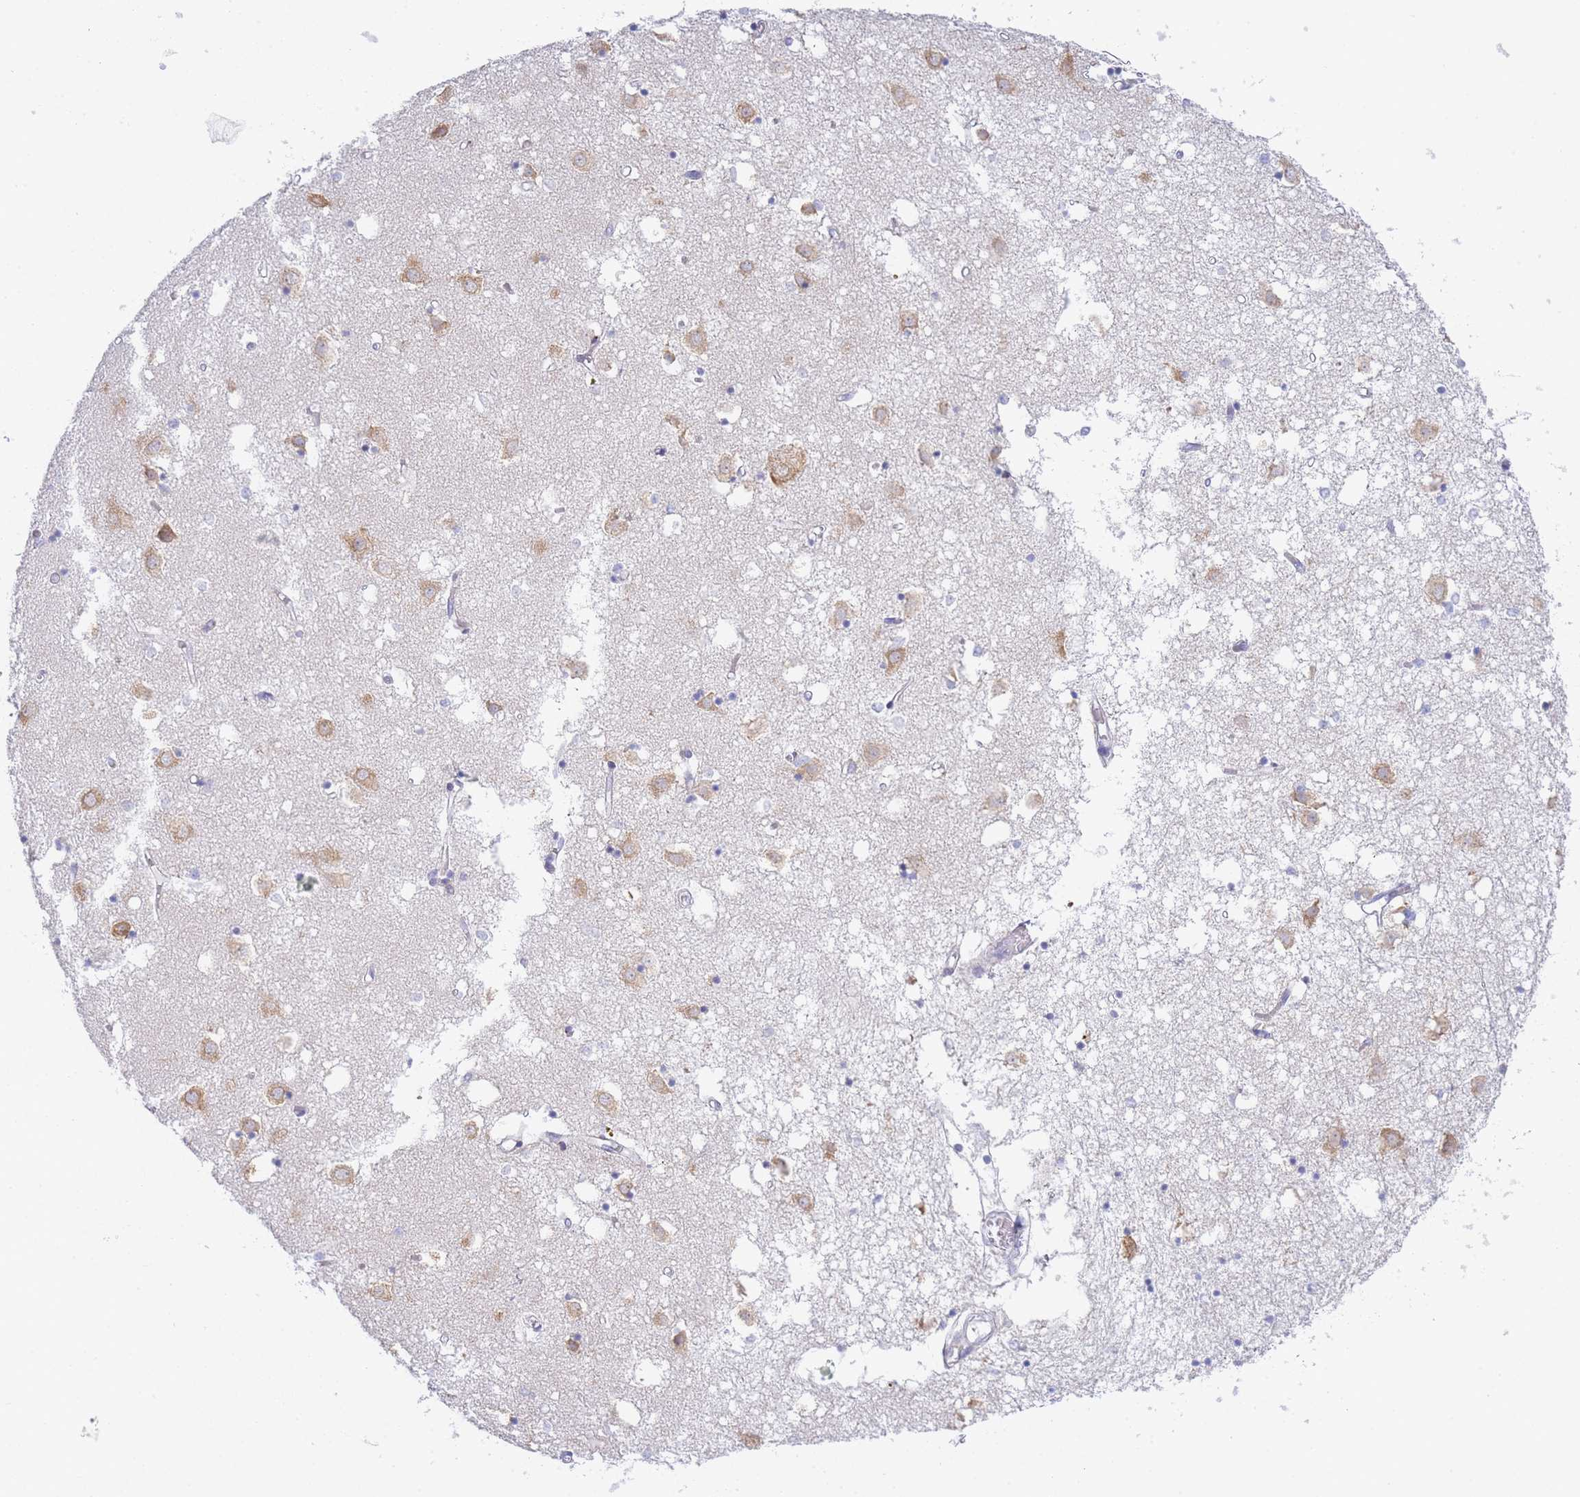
{"staining": {"intensity": "negative", "quantity": "none", "location": "none"}, "tissue": "caudate", "cell_type": "Glial cells", "image_type": "normal", "snomed": [{"axis": "morphology", "description": "Normal tissue, NOS"}, {"axis": "topography", "description": "Lateral ventricle wall"}], "caption": "The immunohistochemistry photomicrograph has no significant expression in glial cells of caudate.", "gene": "ZNF510", "patient": {"sex": "male", "age": 70}}